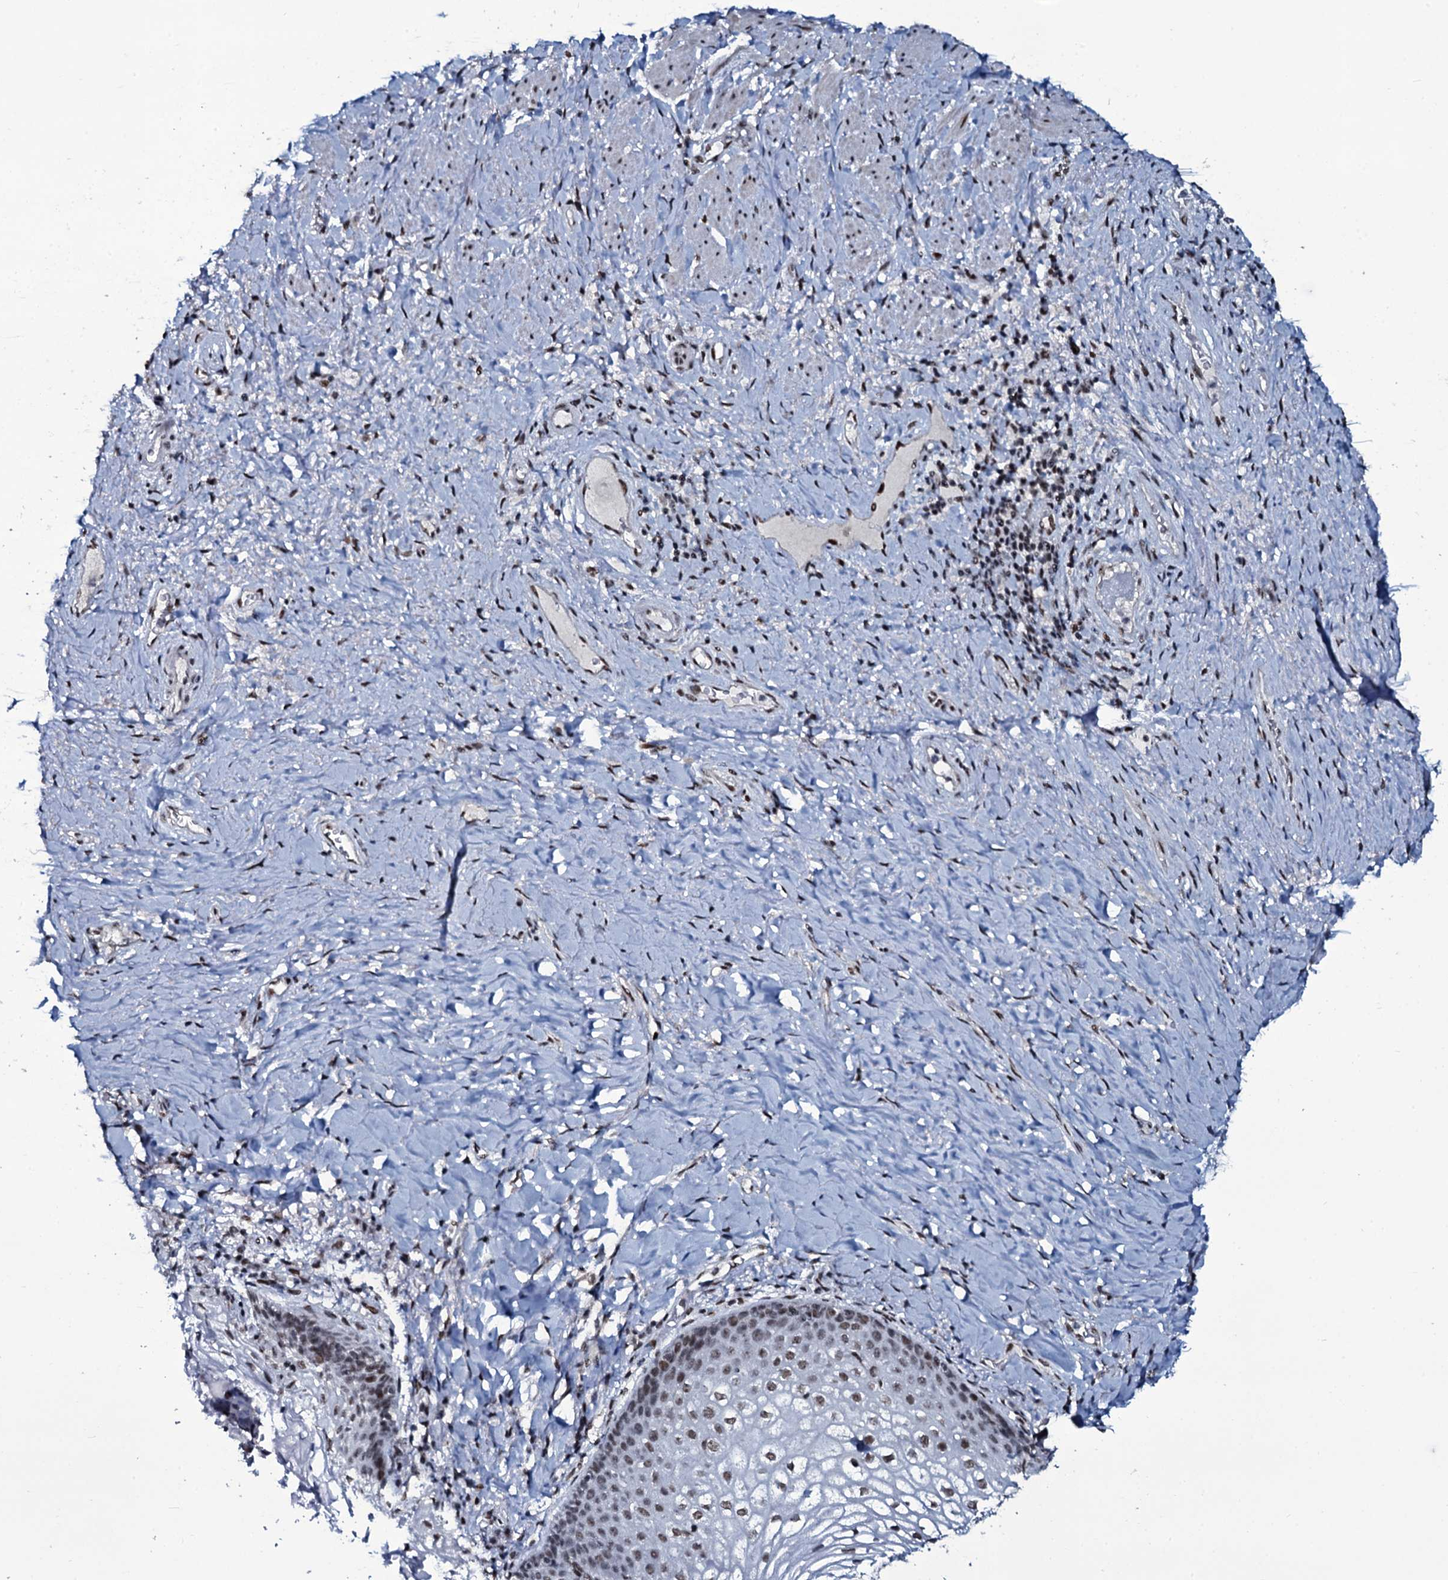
{"staining": {"intensity": "moderate", "quantity": ">75%", "location": "nuclear"}, "tissue": "vagina", "cell_type": "Squamous epithelial cells", "image_type": "normal", "snomed": [{"axis": "morphology", "description": "Normal tissue, NOS"}, {"axis": "topography", "description": "Vagina"}], "caption": "Protein staining by IHC demonstrates moderate nuclear expression in about >75% of squamous epithelial cells in benign vagina.", "gene": "ZMIZ2", "patient": {"sex": "female", "age": 60}}